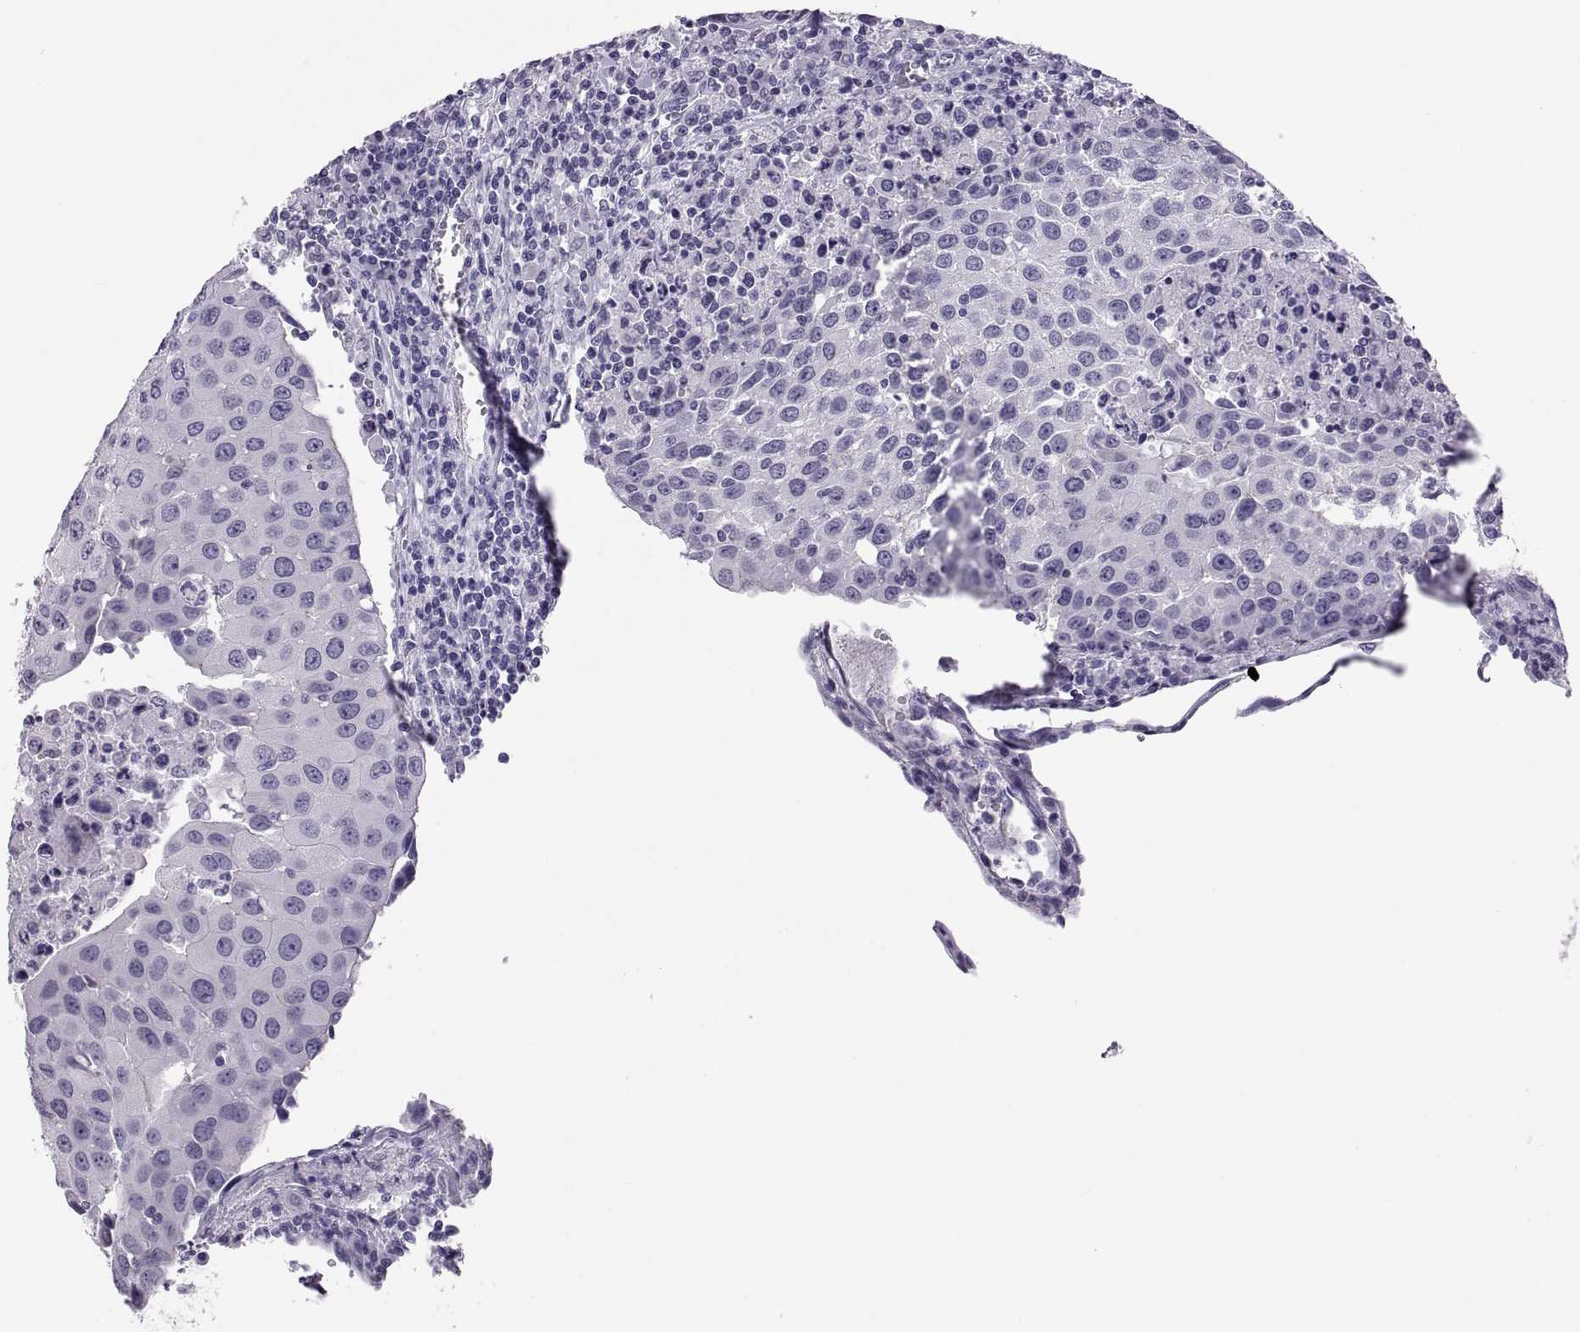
{"staining": {"intensity": "negative", "quantity": "none", "location": "none"}, "tissue": "urothelial cancer", "cell_type": "Tumor cells", "image_type": "cancer", "snomed": [{"axis": "morphology", "description": "Urothelial carcinoma, High grade"}, {"axis": "topography", "description": "Urinary bladder"}], "caption": "An immunohistochemistry (IHC) photomicrograph of high-grade urothelial carcinoma is shown. There is no staining in tumor cells of high-grade urothelial carcinoma.", "gene": "QRICH2", "patient": {"sex": "female", "age": 85}}